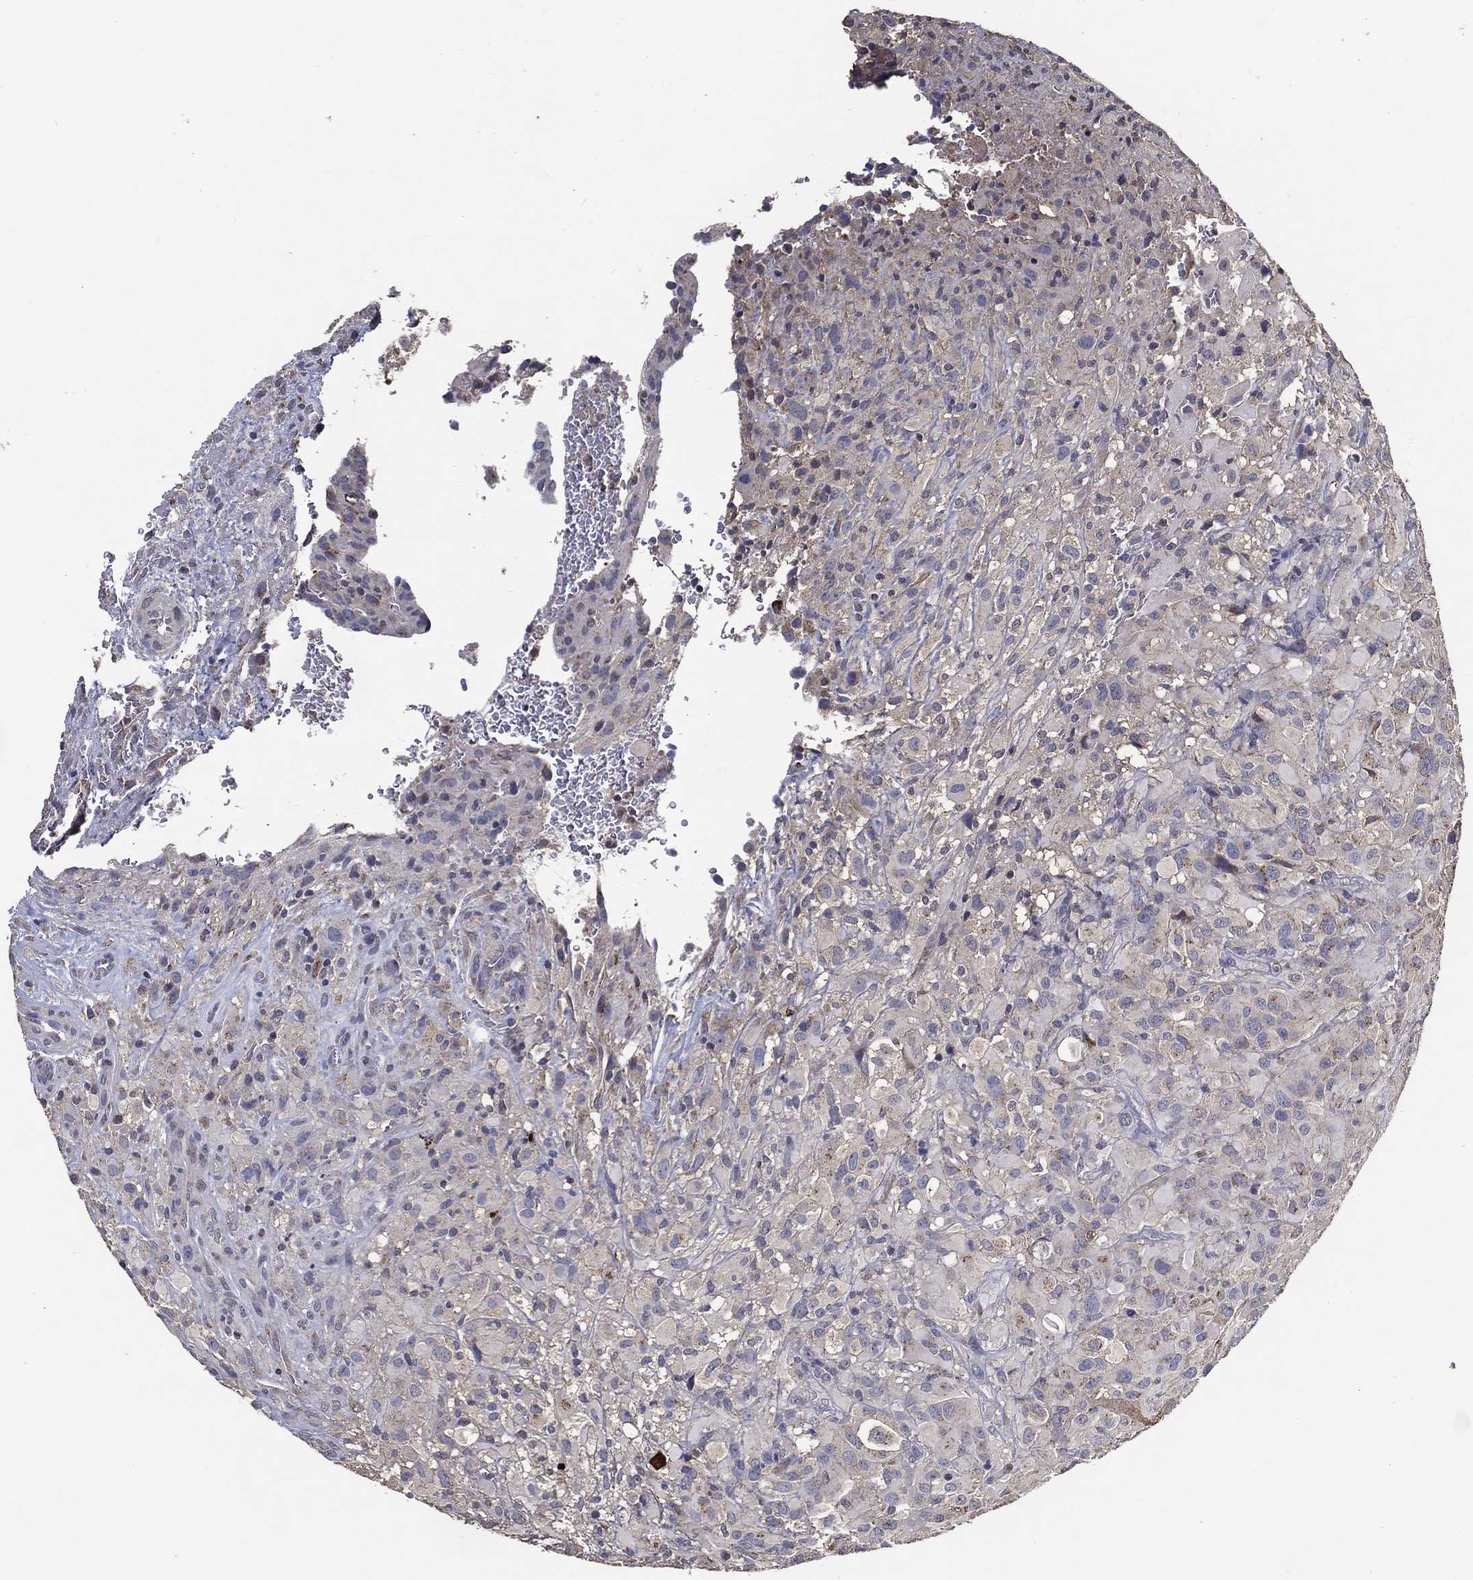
{"staining": {"intensity": "moderate", "quantity": "<25%", "location": "cytoplasmic/membranous"}, "tissue": "glioma", "cell_type": "Tumor cells", "image_type": "cancer", "snomed": [{"axis": "morphology", "description": "Glioma, malignant, High grade"}, {"axis": "topography", "description": "Cerebral cortex"}], "caption": "There is low levels of moderate cytoplasmic/membranous staining in tumor cells of malignant glioma (high-grade), as demonstrated by immunohistochemical staining (brown color).", "gene": "GPR183", "patient": {"sex": "male", "age": 35}}